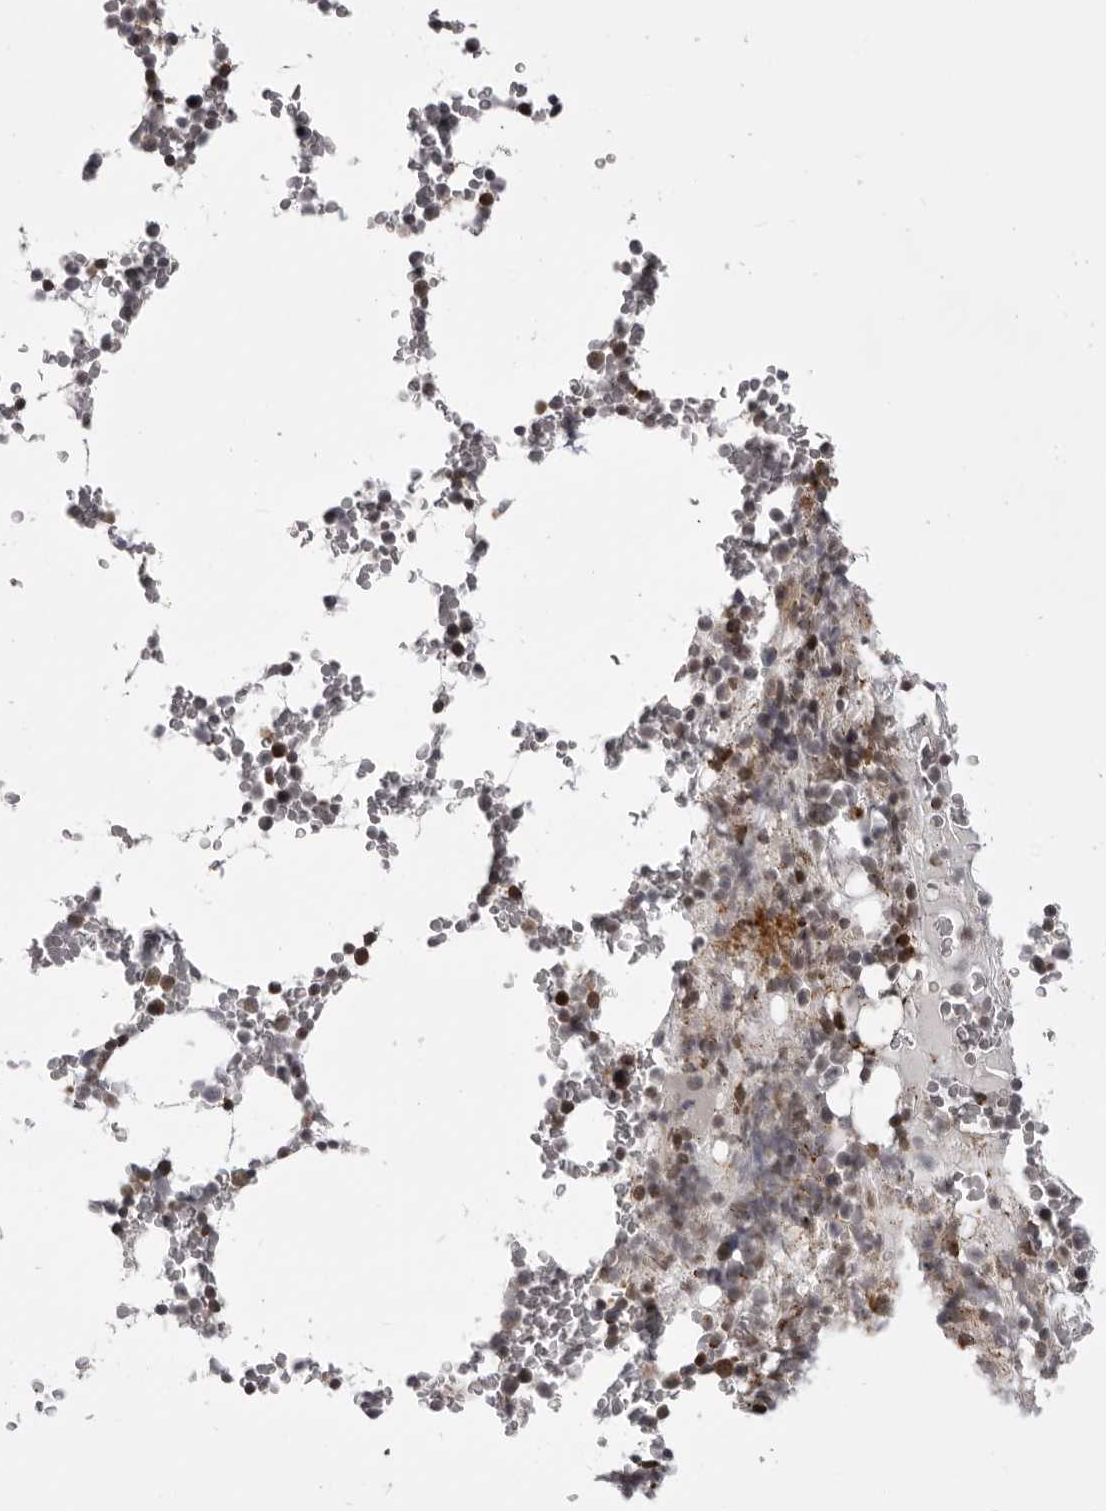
{"staining": {"intensity": "strong", "quantity": "25%-75%", "location": "cytoplasmic/membranous,nuclear"}, "tissue": "bone marrow", "cell_type": "Hematopoietic cells", "image_type": "normal", "snomed": [{"axis": "morphology", "description": "Normal tissue, NOS"}, {"axis": "topography", "description": "Bone marrow"}], "caption": "DAB immunohistochemical staining of unremarkable bone marrow shows strong cytoplasmic/membranous,nuclear protein expression in approximately 25%-75% of hematopoietic cells.", "gene": "C1orf109", "patient": {"sex": "male", "age": 58}}